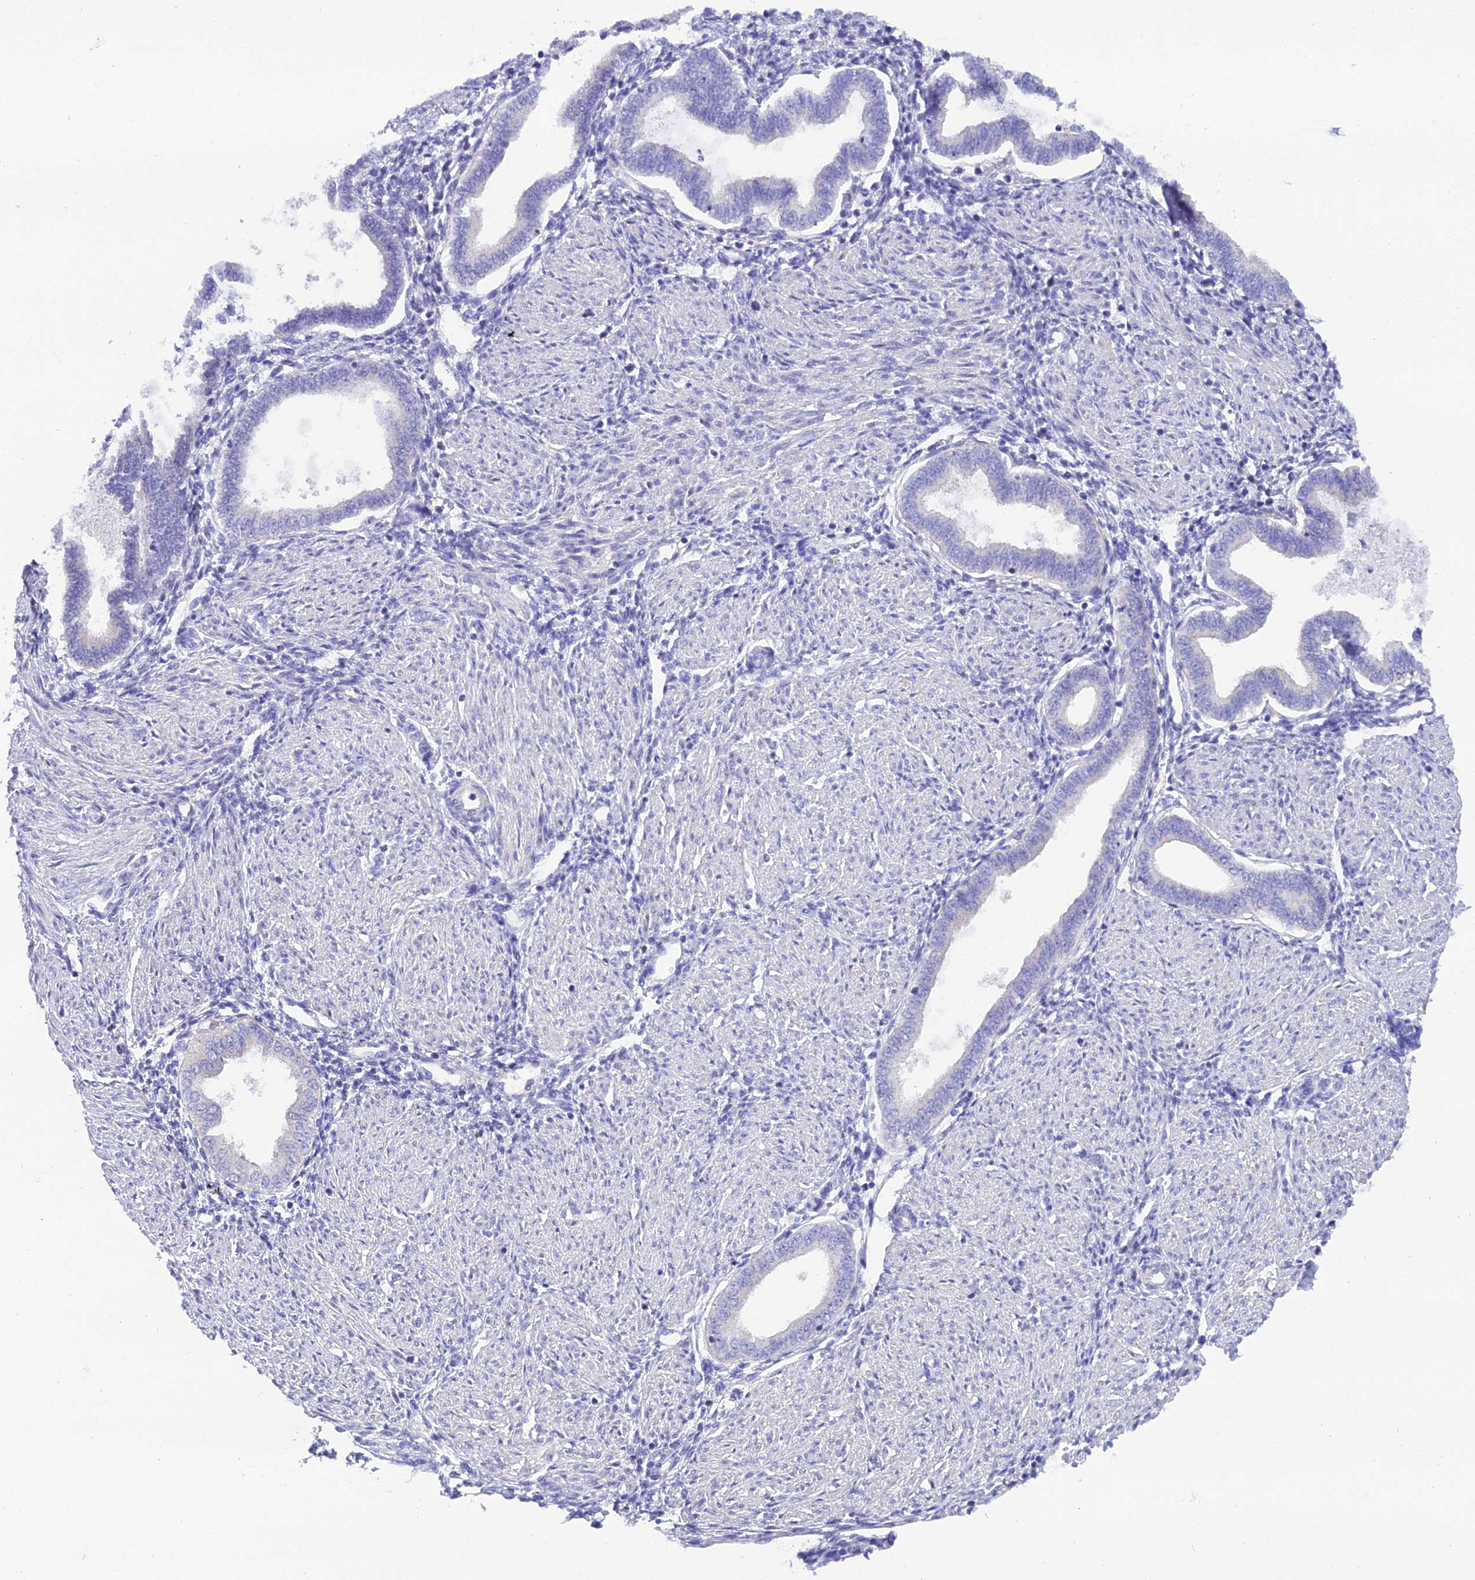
{"staining": {"intensity": "negative", "quantity": "none", "location": "none"}, "tissue": "endometrium", "cell_type": "Cells in endometrial stroma", "image_type": "normal", "snomed": [{"axis": "morphology", "description": "Normal tissue, NOS"}, {"axis": "topography", "description": "Endometrium"}], "caption": "Immunohistochemistry (IHC) photomicrograph of benign endometrium: endometrium stained with DAB reveals no significant protein positivity in cells in endometrial stroma. The staining was performed using DAB (3,3'-diaminobenzidine) to visualize the protein expression in brown, while the nuclei were stained in blue with hematoxylin (Magnification: 20x).", "gene": "KIAA0408", "patient": {"sex": "female", "age": 53}}